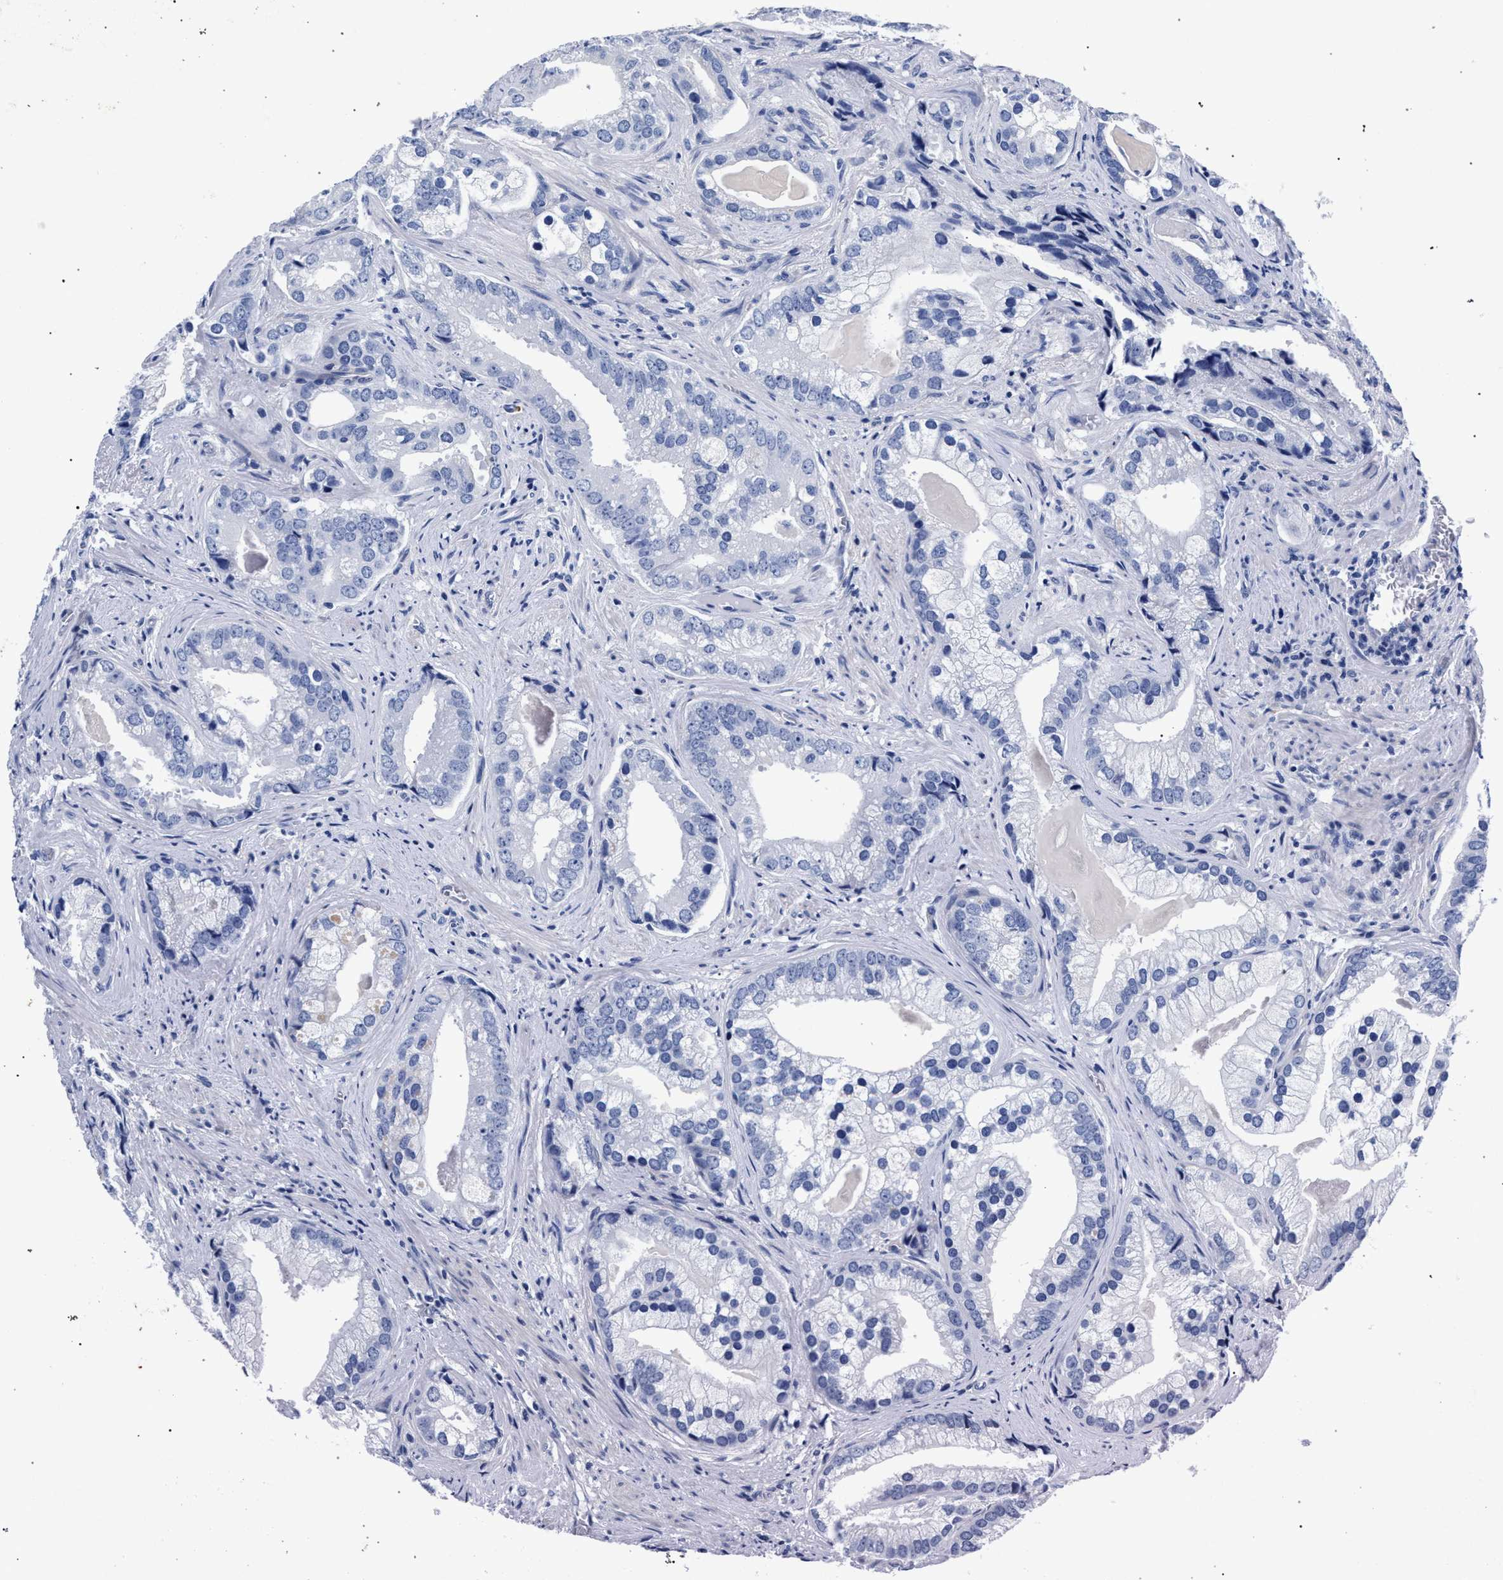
{"staining": {"intensity": "negative", "quantity": "none", "location": "none"}, "tissue": "prostate cancer", "cell_type": "Tumor cells", "image_type": "cancer", "snomed": [{"axis": "morphology", "description": "Adenocarcinoma, Low grade"}, {"axis": "topography", "description": "Prostate"}], "caption": "Photomicrograph shows no significant protein staining in tumor cells of adenocarcinoma (low-grade) (prostate).", "gene": "AKAP4", "patient": {"sex": "male", "age": 71}}